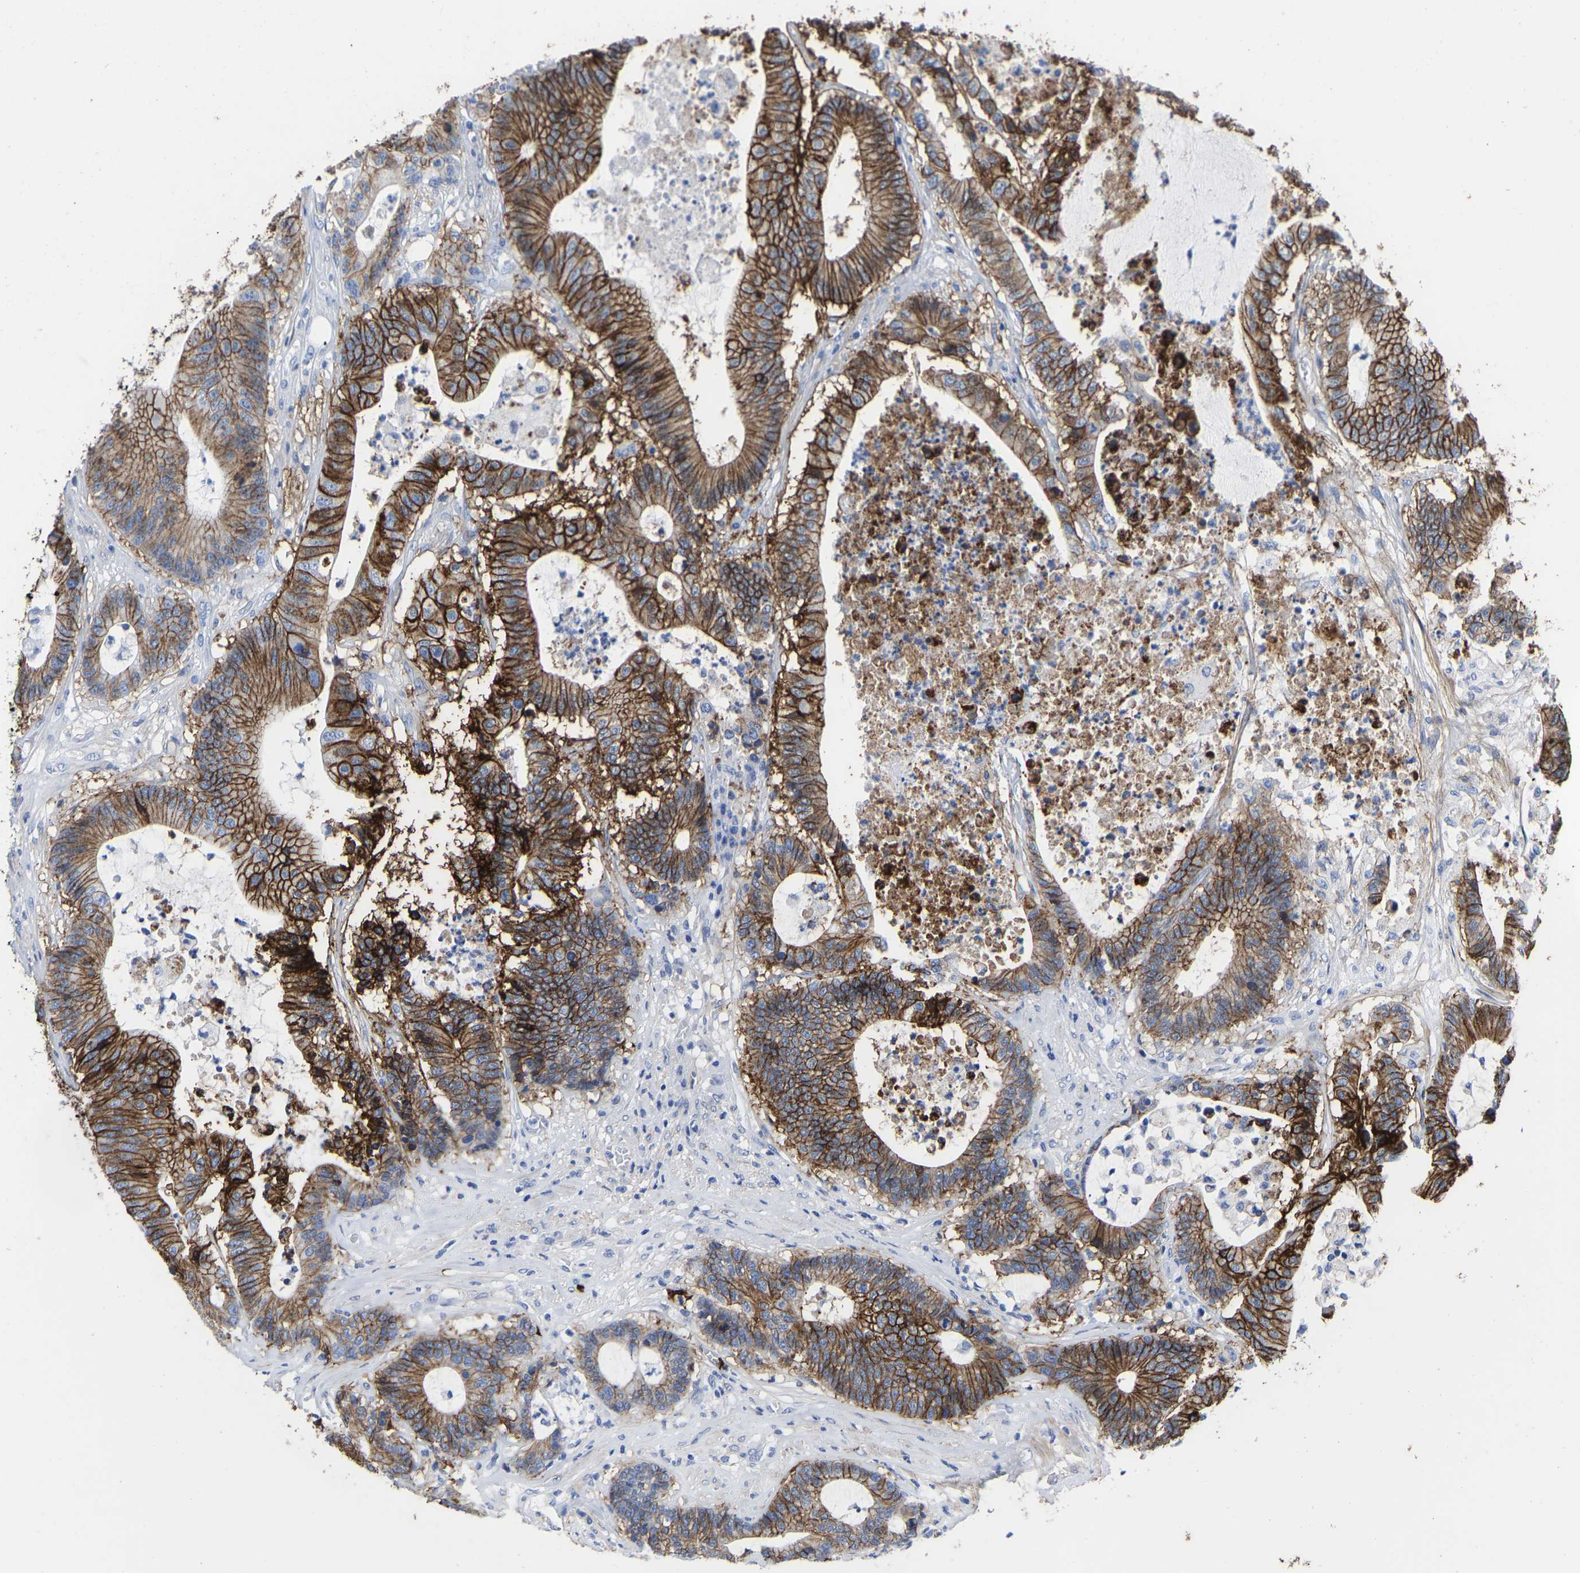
{"staining": {"intensity": "strong", "quantity": ">75%", "location": "cytoplasmic/membranous"}, "tissue": "colorectal cancer", "cell_type": "Tumor cells", "image_type": "cancer", "snomed": [{"axis": "morphology", "description": "Adenocarcinoma, NOS"}, {"axis": "topography", "description": "Colon"}], "caption": "Colorectal cancer stained for a protein displays strong cytoplasmic/membranous positivity in tumor cells. The staining was performed using DAB (3,3'-diaminobenzidine), with brown indicating positive protein expression. Nuclei are stained blue with hematoxylin.", "gene": "GPA33", "patient": {"sex": "female", "age": 84}}